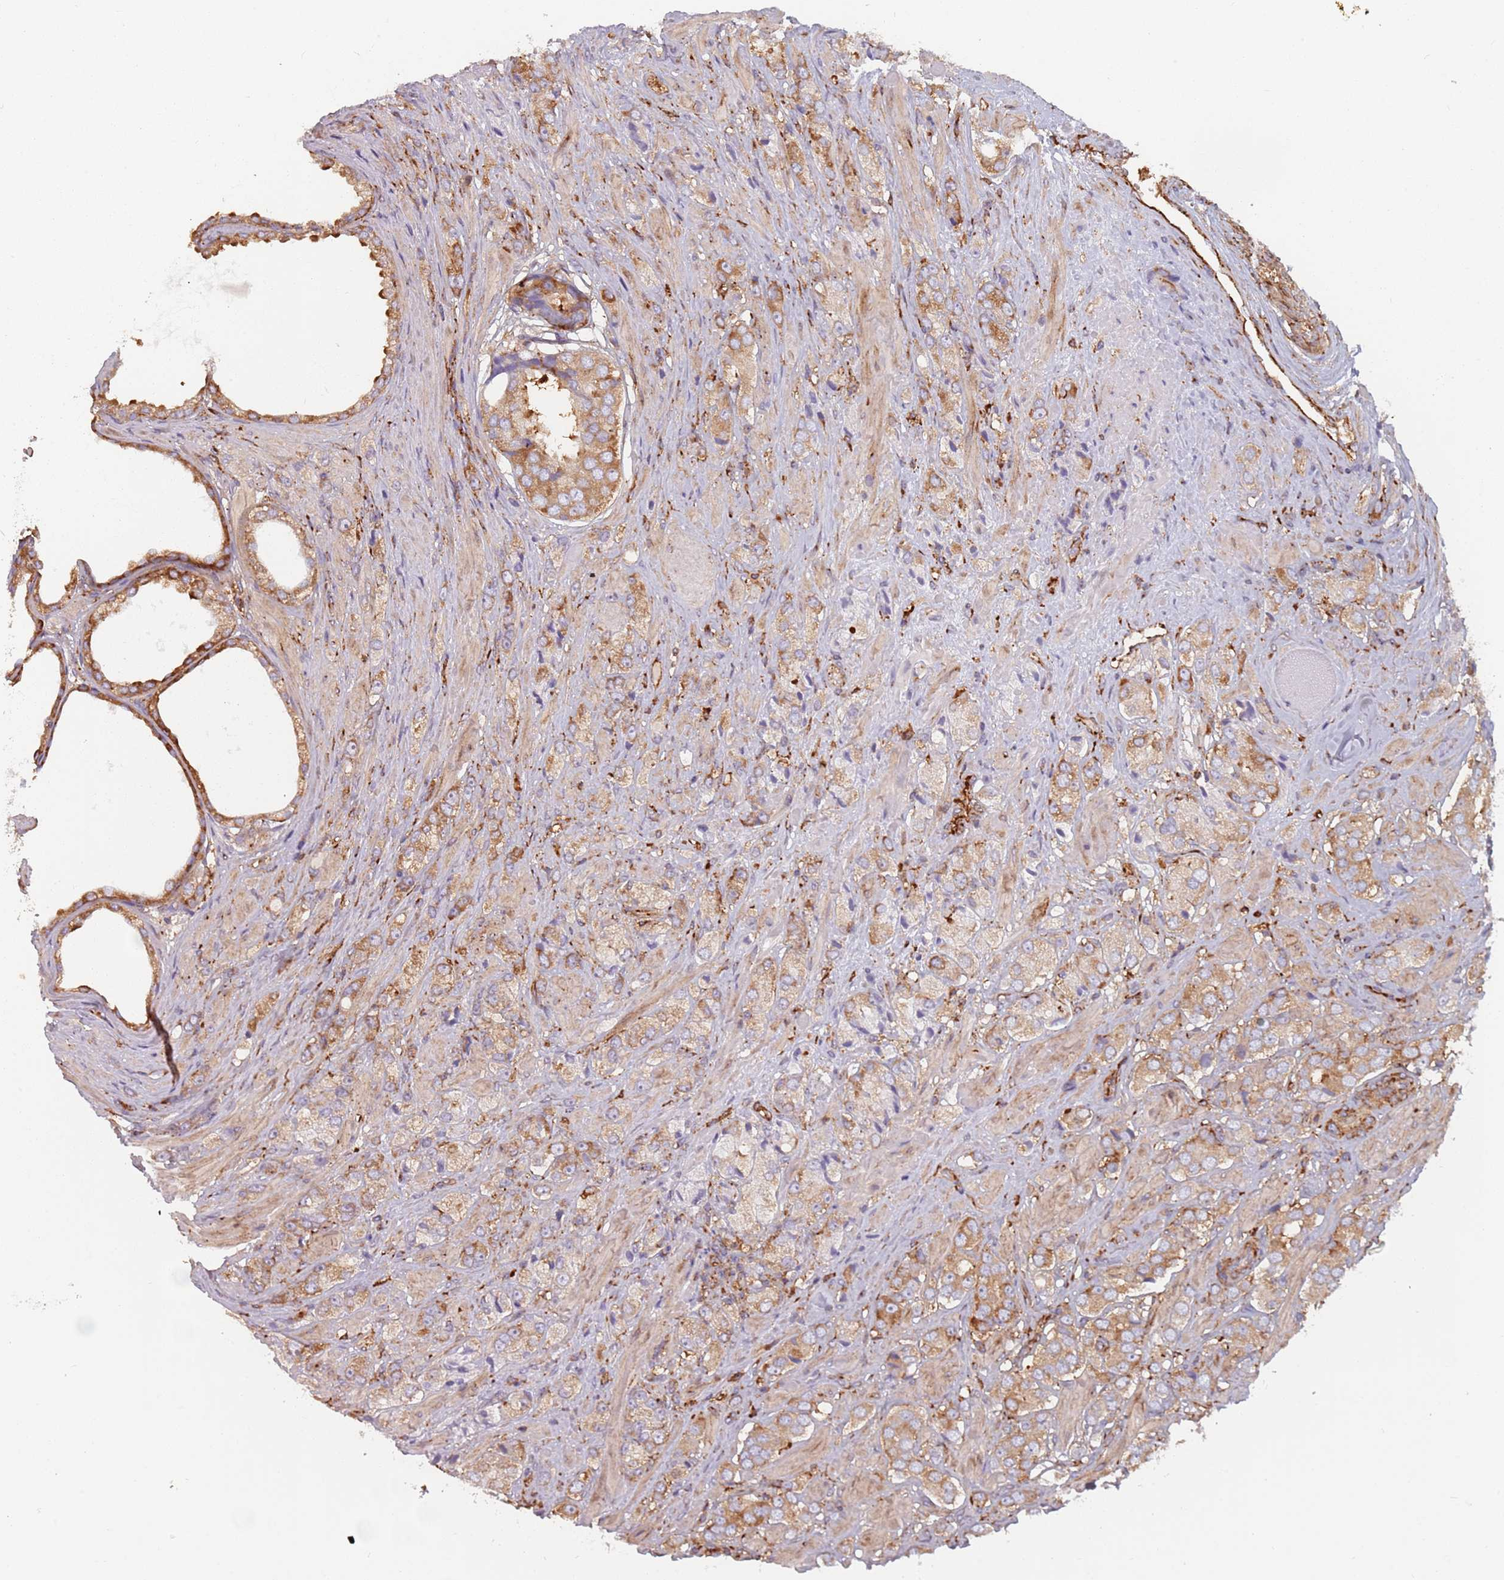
{"staining": {"intensity": "moderate", "quantity": ">75%", "location": "cytoplasmic/membranous"}, "tissue": "prostate cancer", "cell_type": "Tumor cells", "image_type": "cancer", "snomed": [{"axis": "morphology", "description": "Adenocarcinoma, High grade"}, {"axis": "topography", "description": "Prostate and seminal vesicle, NOS"}], "caption": "Immunohistochemical staining of prostate cancer (adenocarcinoma (high-grade)) reveals moderate cytoplasmic/membranous protein staining in approximately >75% of tumor cells.", "gene": "TPD52L2", "patient": {"sex": "male", "age": 64}}